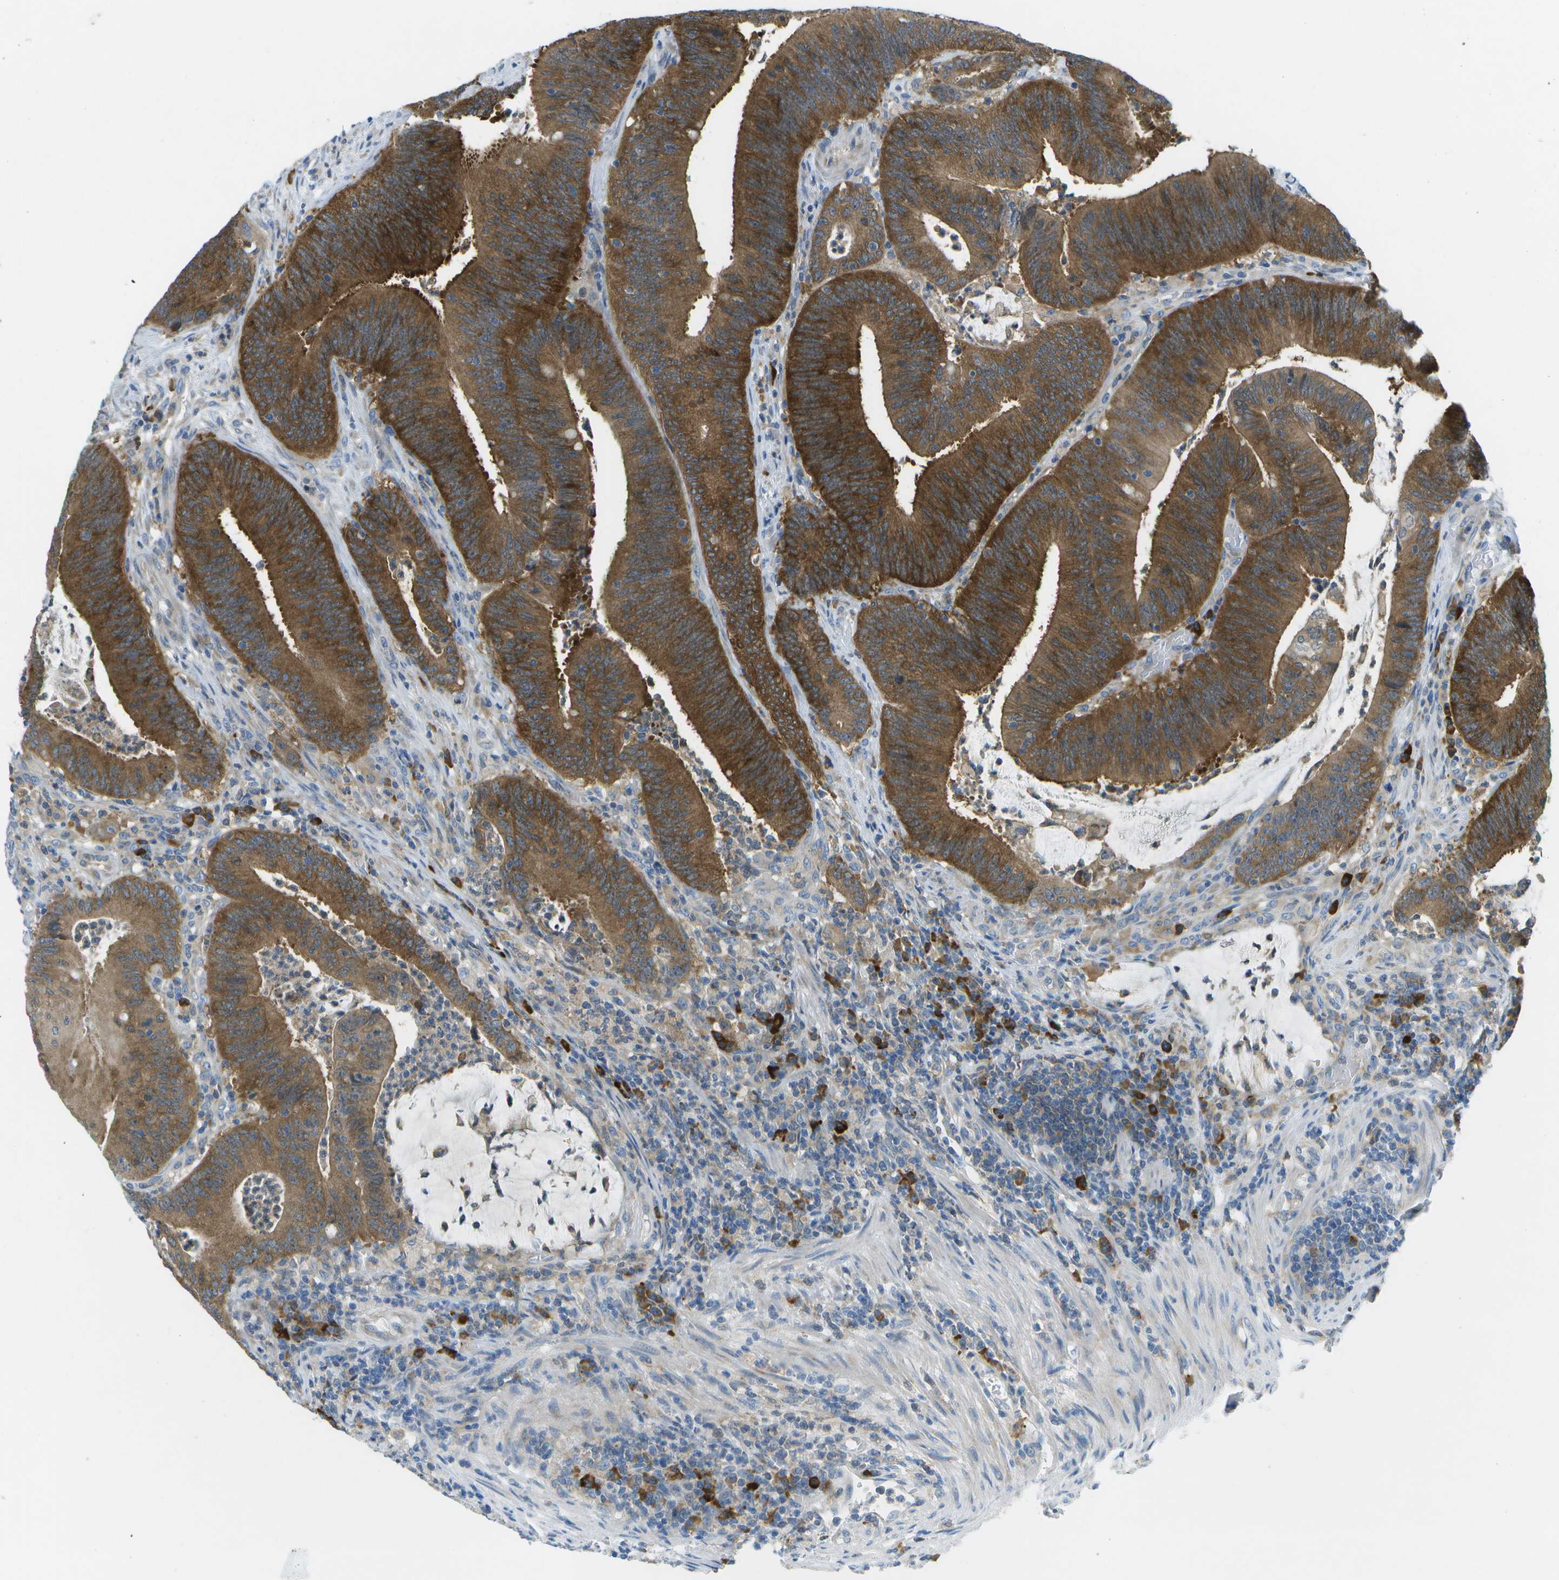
{"staining": {"intensity": "strong", "quantity": ">75%", "location": "cytoplasmic/membranous"}, "tissue": "colorectal cancer", "cell_type": "Tumor cells", "image_type": "cancer", "snomed": [{"axis": "morphology", "description": "Normal tissue, NOS"}, {"axis": "morphology", "description": "Adenocarcinoma, NOS"}, {"axis": "topography", "description": "Rectum"}], "caption": "Brown immunohistochemical staining in human colorectal cancer reveals strong cytoplasmic/membranous positivity in about >75% of tumor cells. (IHC, brightfield microscopy, high magnification).", "gene": "WNK2", "patient": {"sex": "female", "age": 66}}